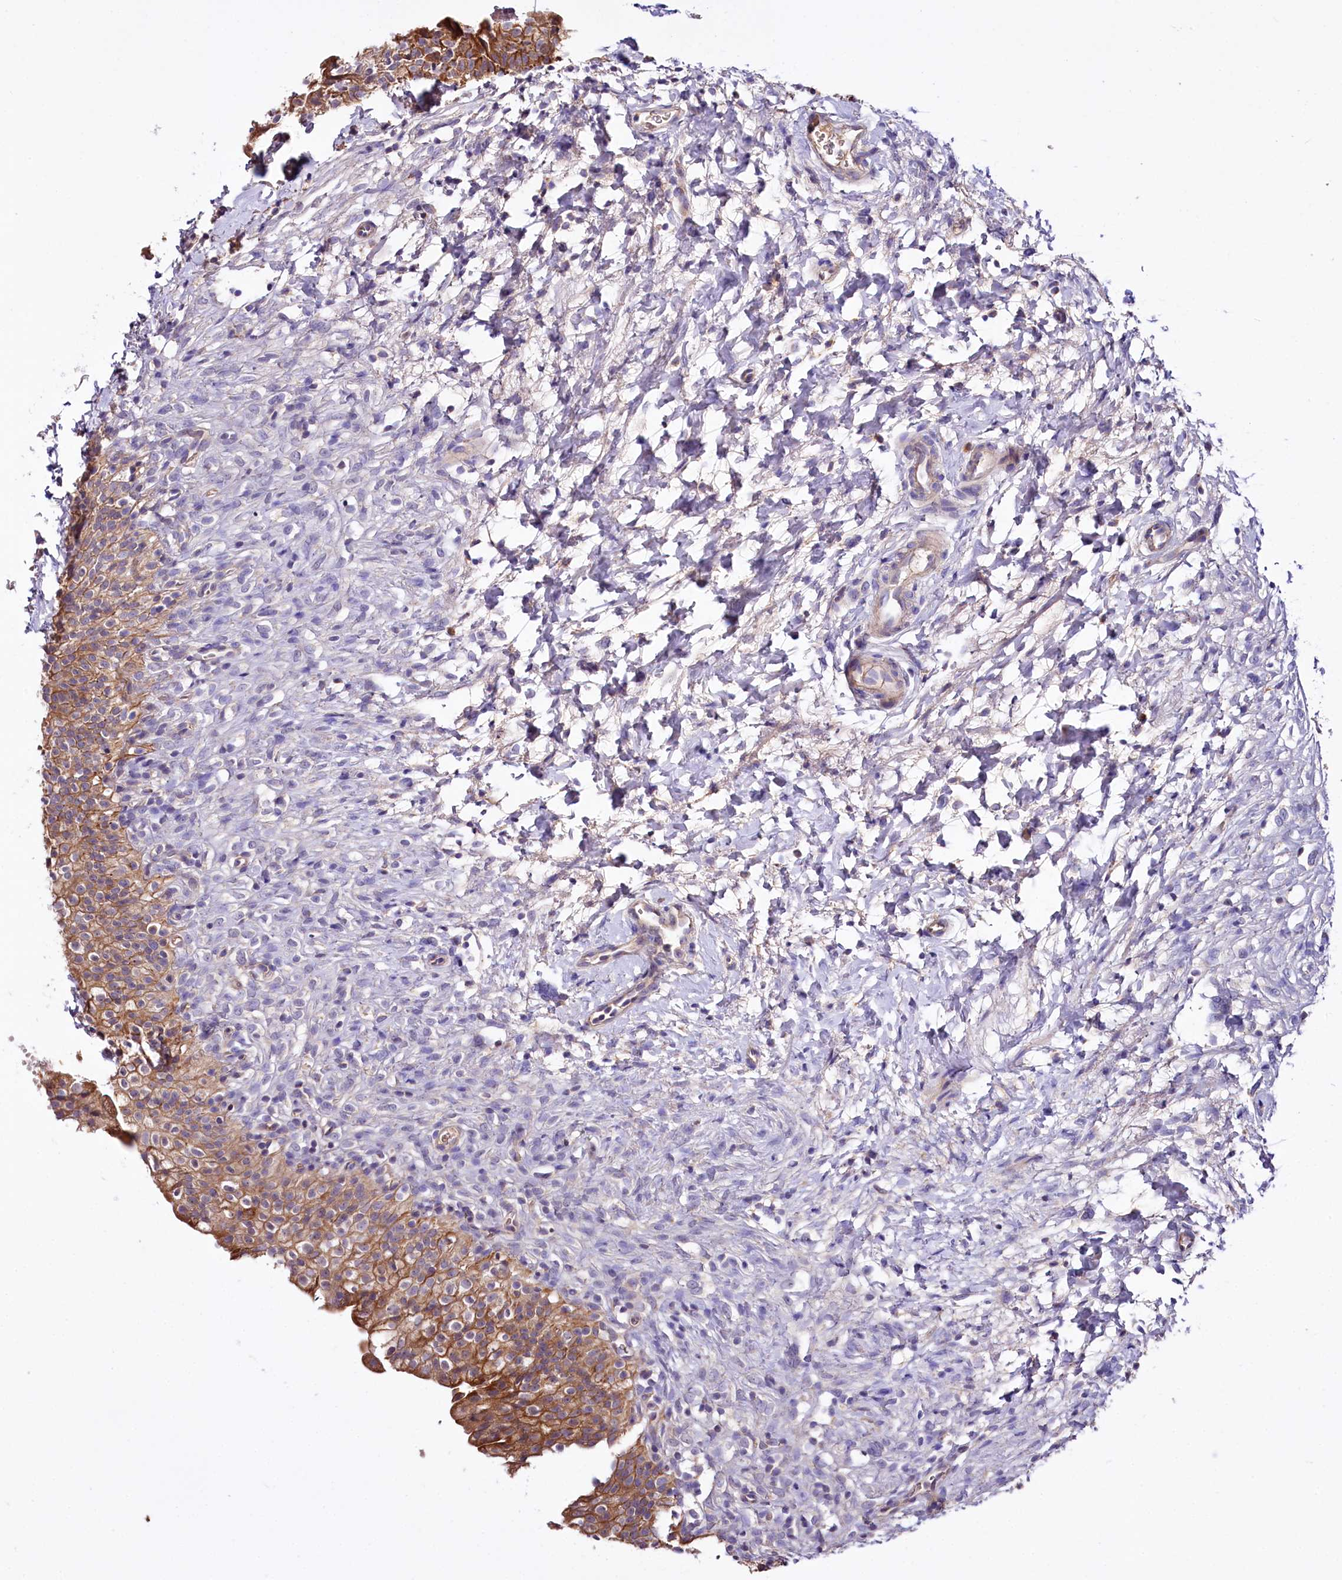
{"staining": {"intensity": "strong", "quantity": ">75%", "location": "cytoplasmic/membranous"}, "tissue": "urinary bladder", "cell_type": "Urothelial cells", "image_type": "normal", "snomed": [{"axis": "morphology", "description": "Normal tissue, NOS"}, {"axis": "topography", "description": "Urinary bladder"}], "caption": "Immunohistochemistry (IHC) of benign human urinary bladder demonstrates high levels of strong cytoplasmic/membranous expression in approximately >75% of urothelial cells.", "gene": "ZNF45", "patient": {"sex": "male", "age": 55}}